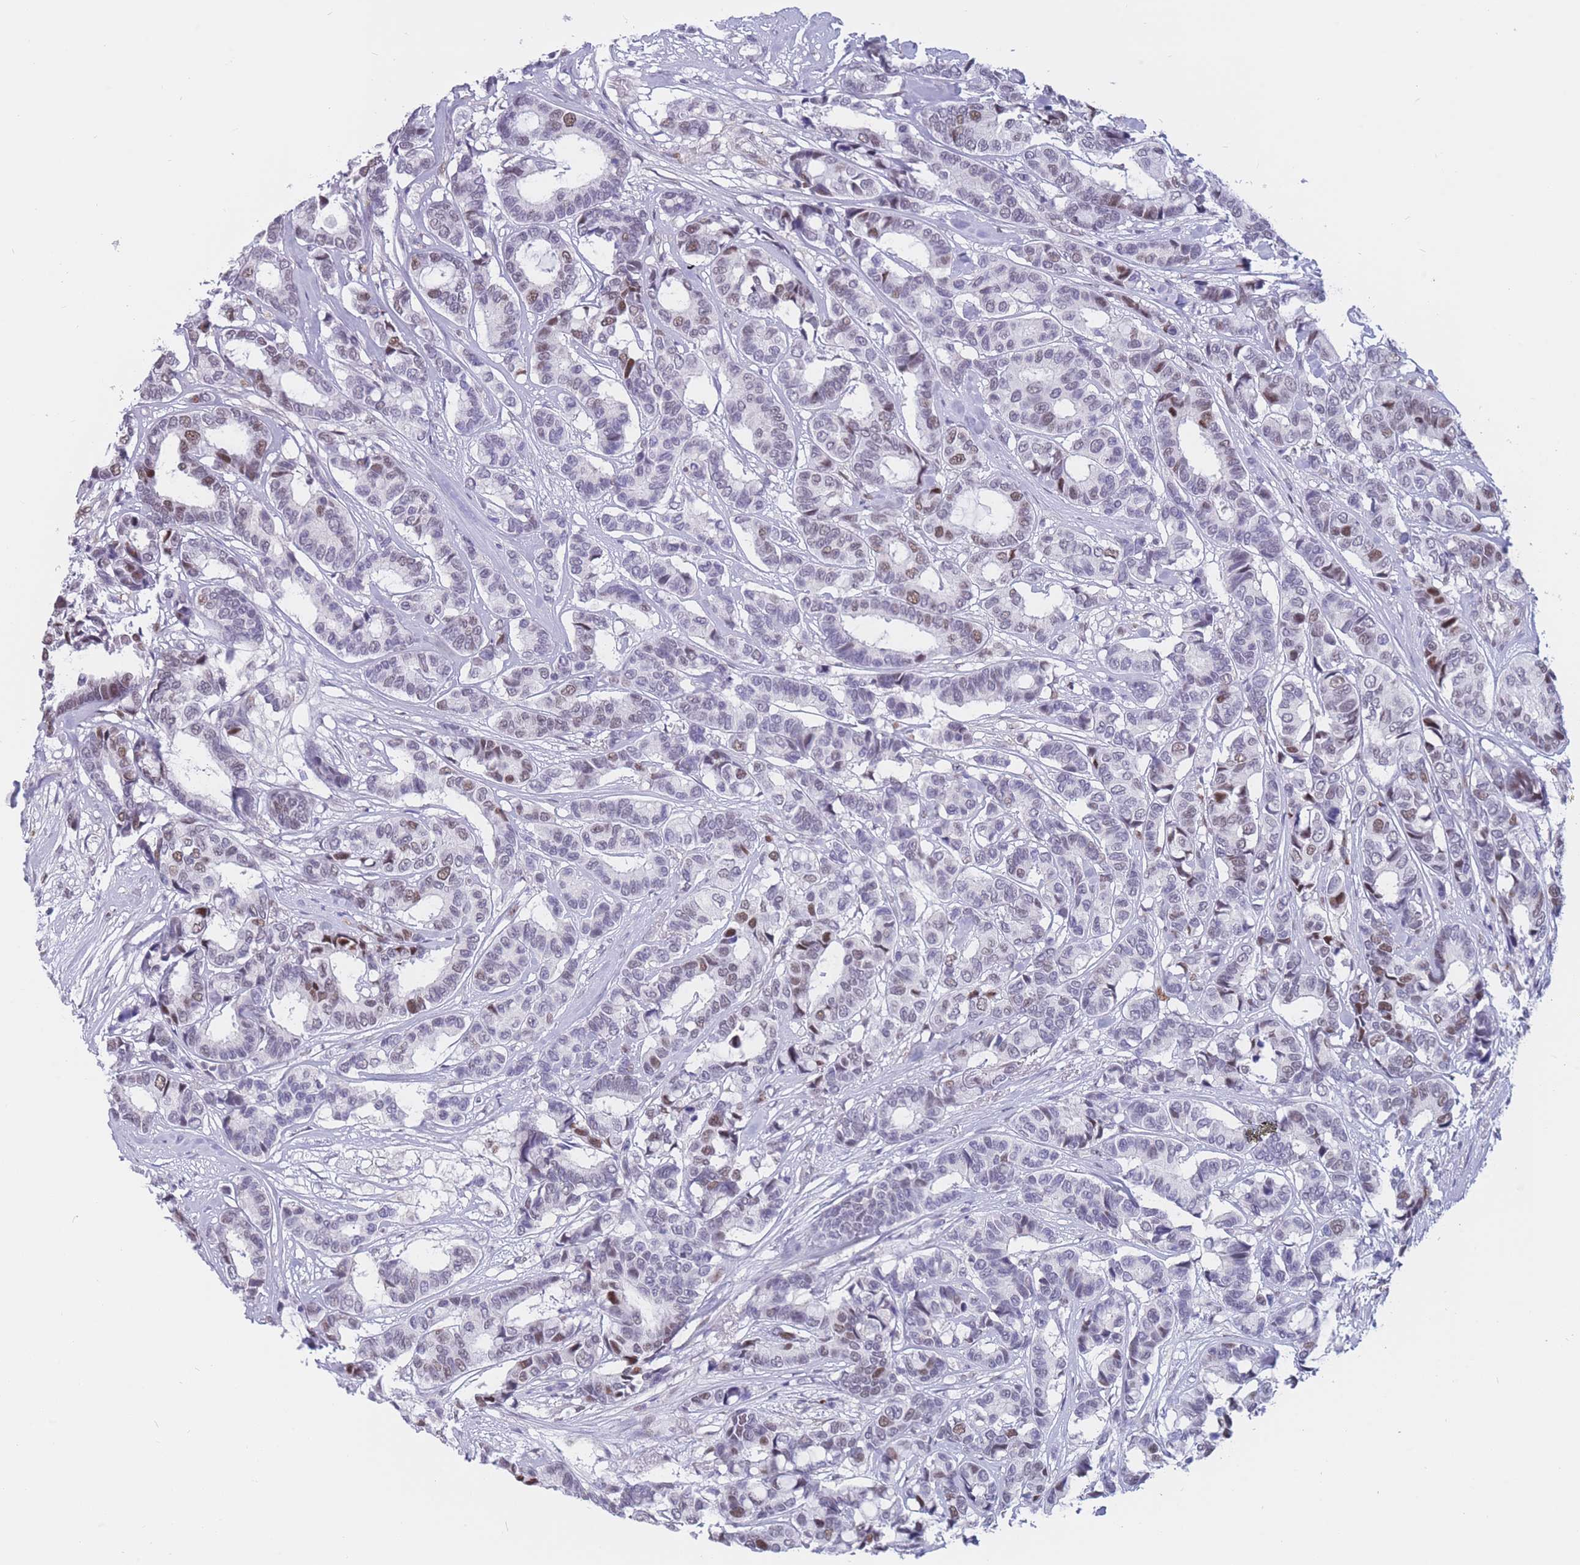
{"staining": {"intensity": "moderate", "quantity": "<25%", "location": "nuclear"}, "tissue": "breast cancer", "cell_type": "Tumor cells", "image_type": "cancer", "snomed": [{"axis": "morphology", "description": "Duct carcinoma"}, {"axis": "topography", "description": "Breast"}], "caption": "An image showing moderate nuclear staining in approximately <25% of tumor cells in breast infiltrating ductal carcinoma, as visualized by brown immunohistochemical staining.", "gene": "NASP", "patient": {"sex": "female", "age": 87}}